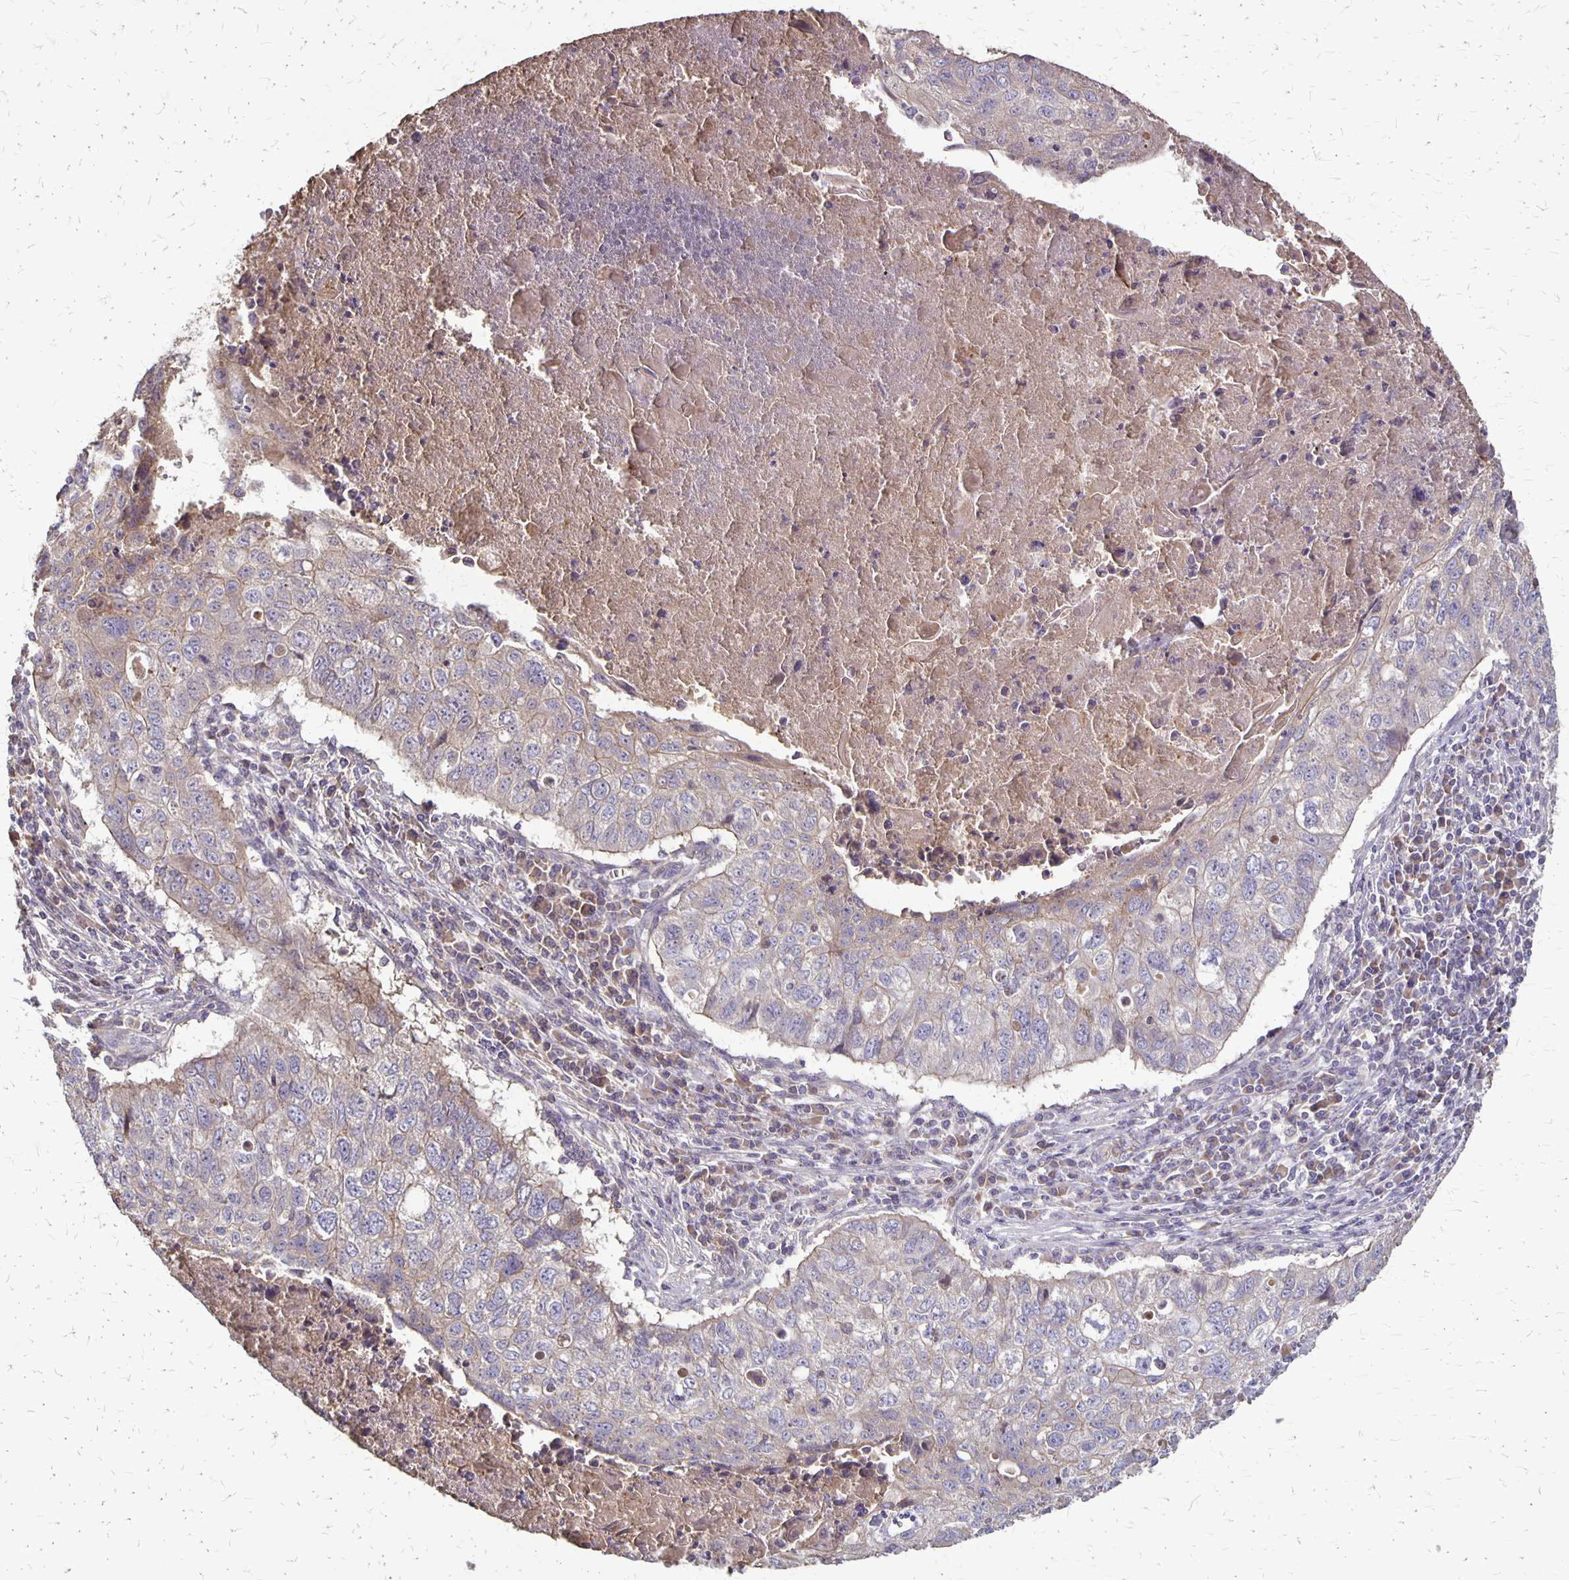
{"staining": {"intensity": "weak", "quantity": "<25%", "location": "cytoplasmic/membranous"}, "tissue": "lung cancer", "cell_type": "Tumor cells", "image_type": "cancer", "snomed": [{"axis": "morphology", "description": "Normal morphology"}, {"axis": "morphology", "description": "Aneuploidy"}, {"axis": "morphology", "description": "Squamous cell carcinoma, NOS"}, {"axis": "topography", "description": "Lymph node"}, {"axis": "topography", "description": "Lung"}], "caption": "A high-resolution micrograph shows IHC staining of squamous cell carcinoma (lung), which shows no significant positivity in tumor cells.", "gene": "PROM2", "patient": {"sex": "female", "age": 76}}